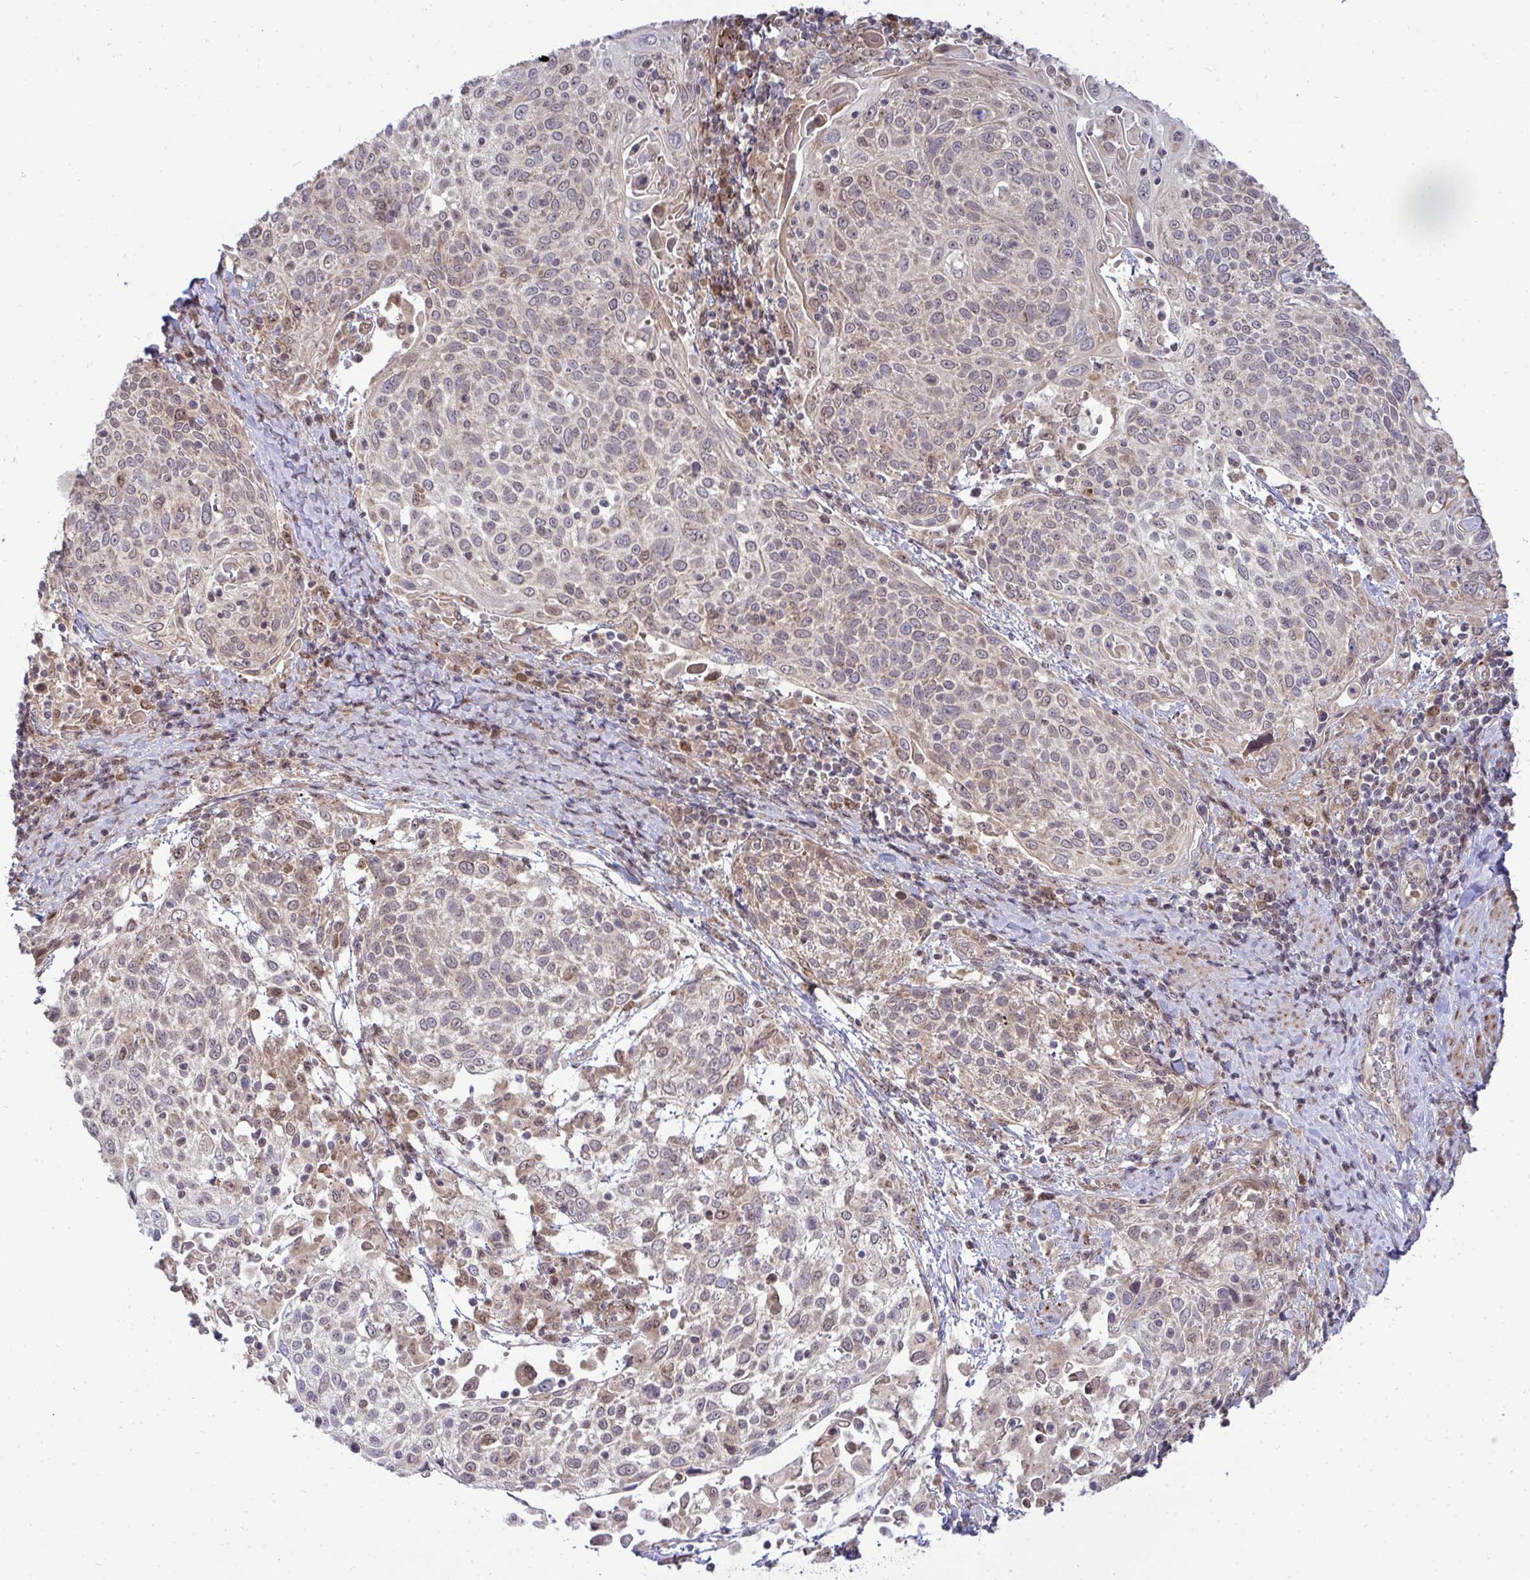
{"staining": {"intensity": "weak", "quantity": ">75%", "location": "cytoplasmic/membranous"}, "tissue": "cervical cancer", "cell_type": "Tumor cells", "image_type": "cancer", "snomed": [{"axis": "morphology", "description": "Squamous cell carcinoma, NOS"}, {"axis": "topography", "description": "Cervix"}], "caption": "The micrograph reveals staining of cervical squamous cell carcinoma, revealing weak cytoplasmic/membranous protein positivity (brown color) within tumor cells. The protein of interest is stained brown, and the nuclei are stained in blue (DAB (3,3'-diaminobenzidine) IHC with brightfield microscopy, high magnification).", "gene": "TRIM44", "patient": {"sex": "female", "age": 61}}